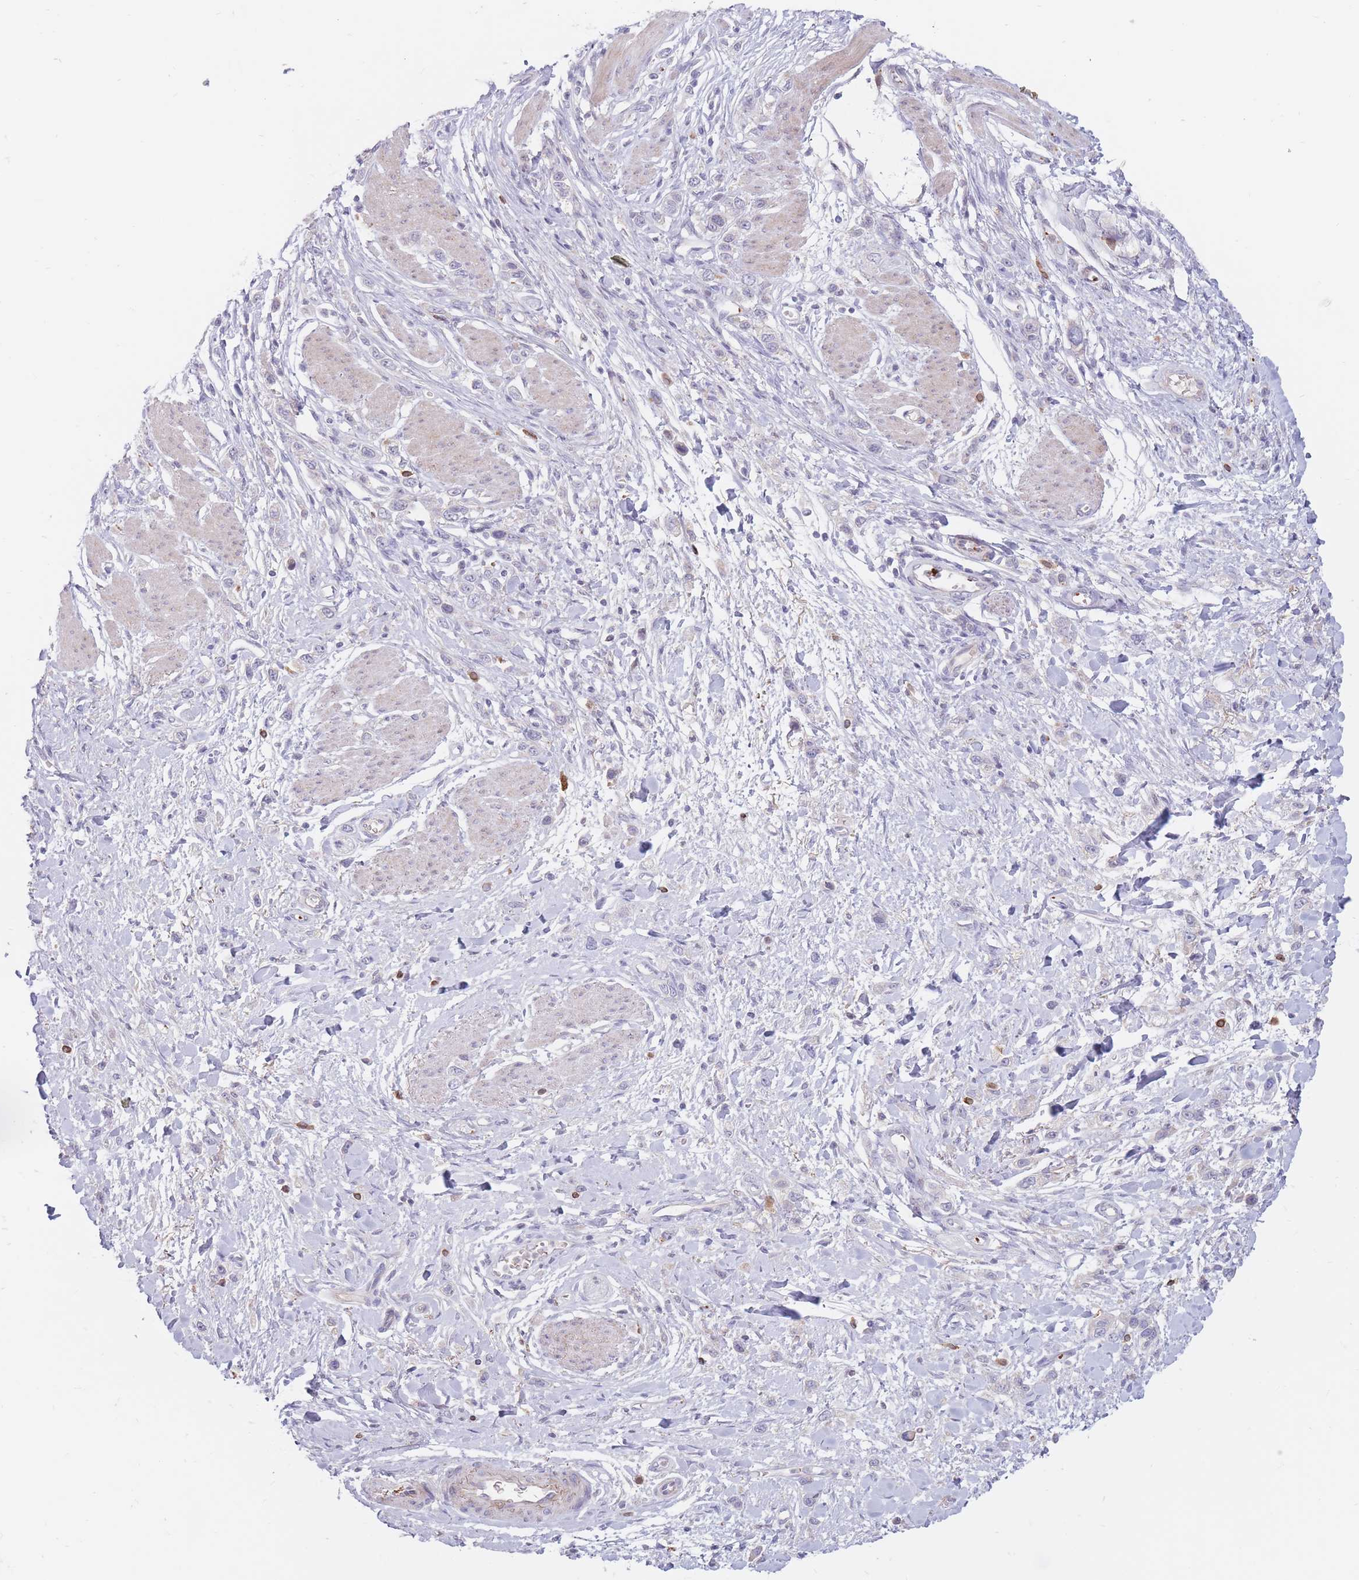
{"staining": {"intensity": "negative", "quantity": "none", "location": "none"}, "tissue": "stomach cancer", "cell_type": "Tumor cells", "image_type": "cancer", "snomed": [{"axis": "morphology", "description": "Adenocarcinoma, NOS"}, {"axis": "topography", "description": "Stomach"}], "caption": "DAB immunohistochemical staining of human stomach cancer displays no significant expression in tumor cells. Brightfield microscopy of IHC stained with DAB (3,3'-diaminobenzidine) (brown) and hematoxylin (blue), captured at high magnification.", "gene": "PTGDR", "patient": {"sex": "female", "age": 65}}